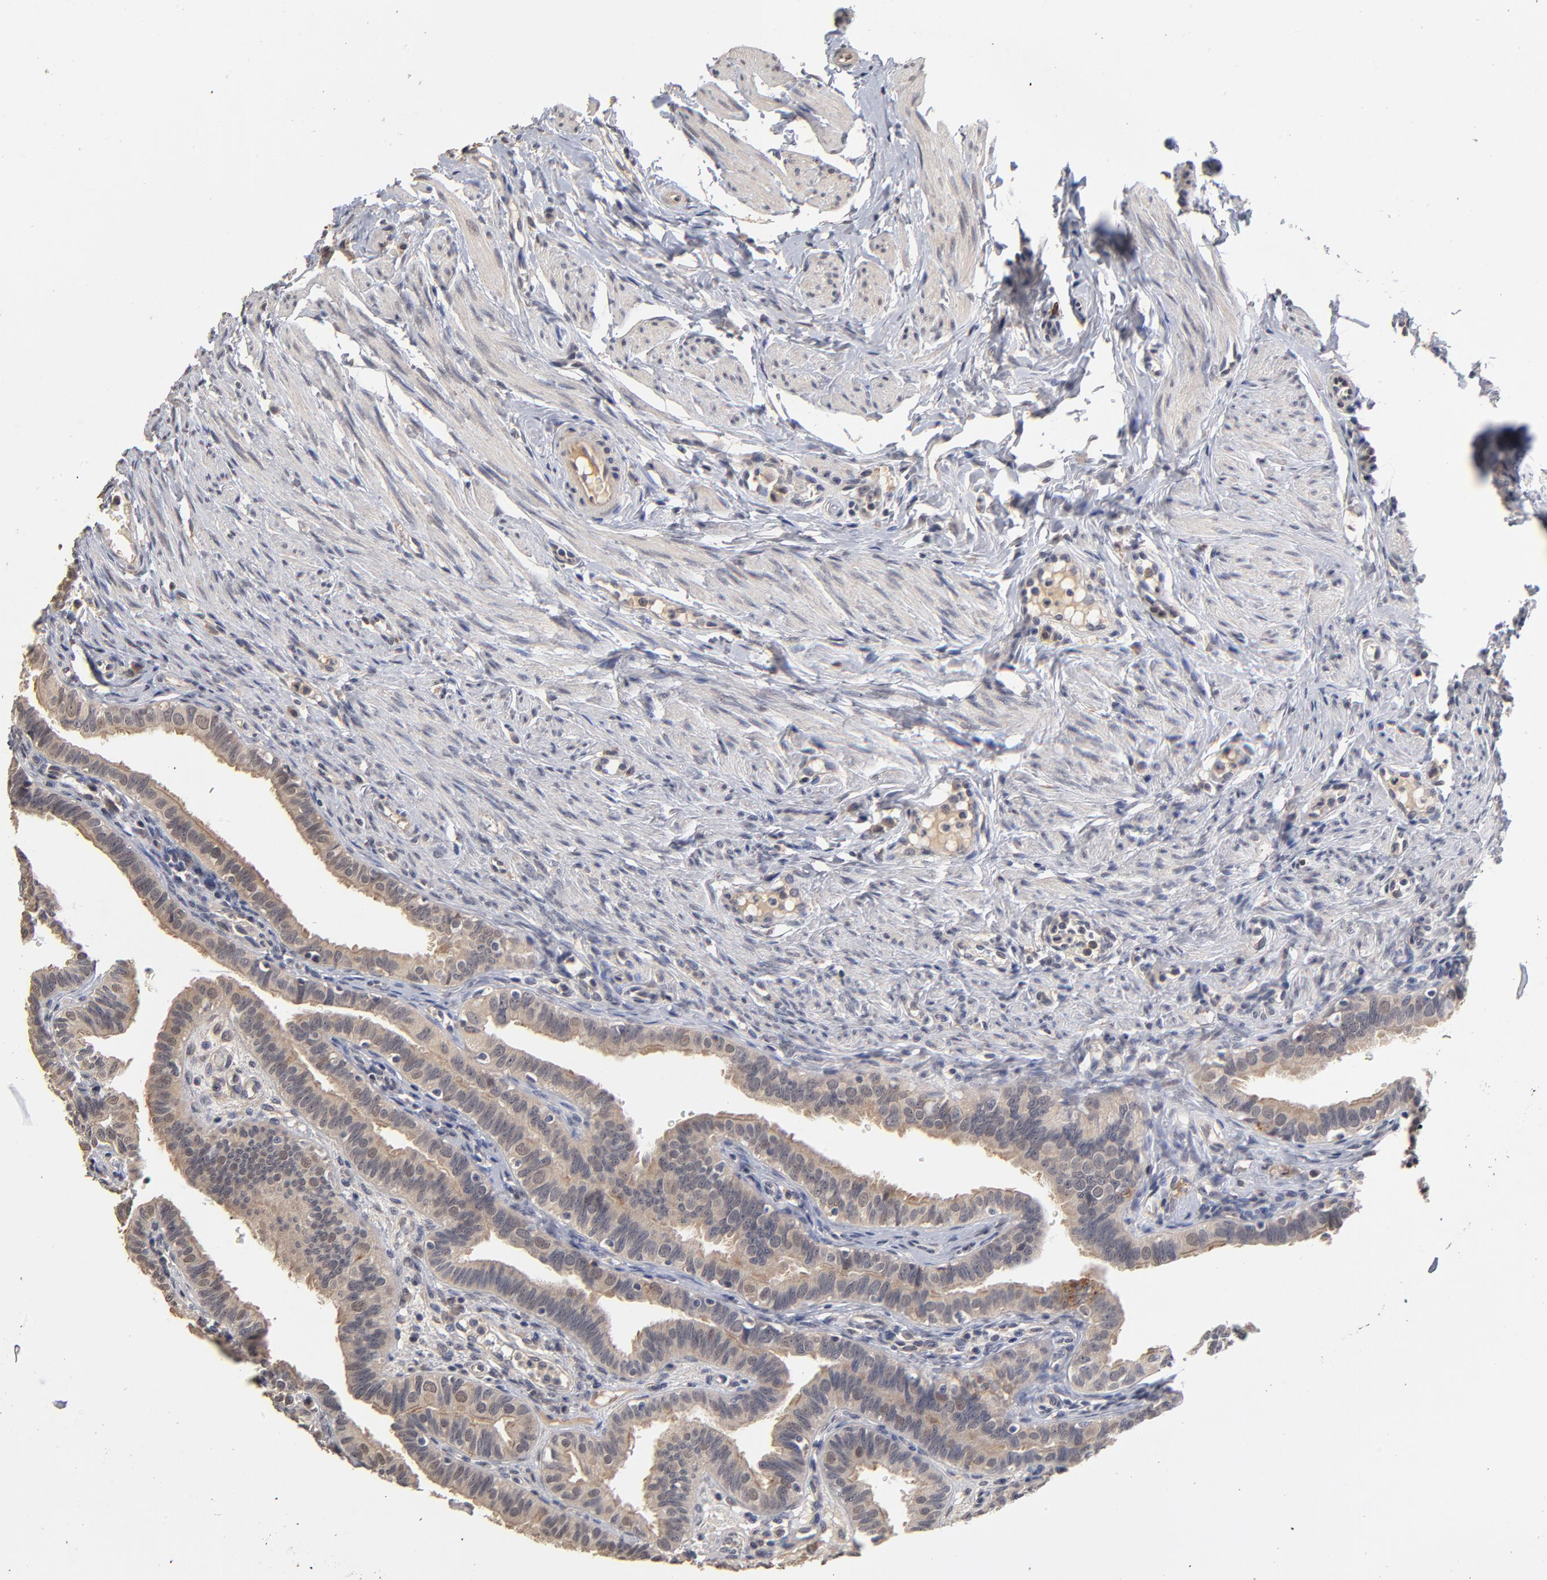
{"staining": {"intensity": "moderate", "quantity": ">75%", "location": "cytoplasmic/membranous"}, "tissue": "fallopian tube", "cell_type": "Glandular cells", "image_type": "normal", "snomed": [{"axis": "morphology", "description": "Normal tissue, NOS"}, {"axis": "topography", "description": "Fallopian tube"}, {"axis": "topography", "description": "Ovary"}], "caption": "Immunohistochemical staining of normal human fallopian tube demonstrates moderate cytoplasmic/membranous protein expression in about >75% of glandular cells. (brown staining indicates protein expression, while blue staining denotes nuclei).", "gene": "ASB8", "patient": {"sex": "female", "age": 51}}